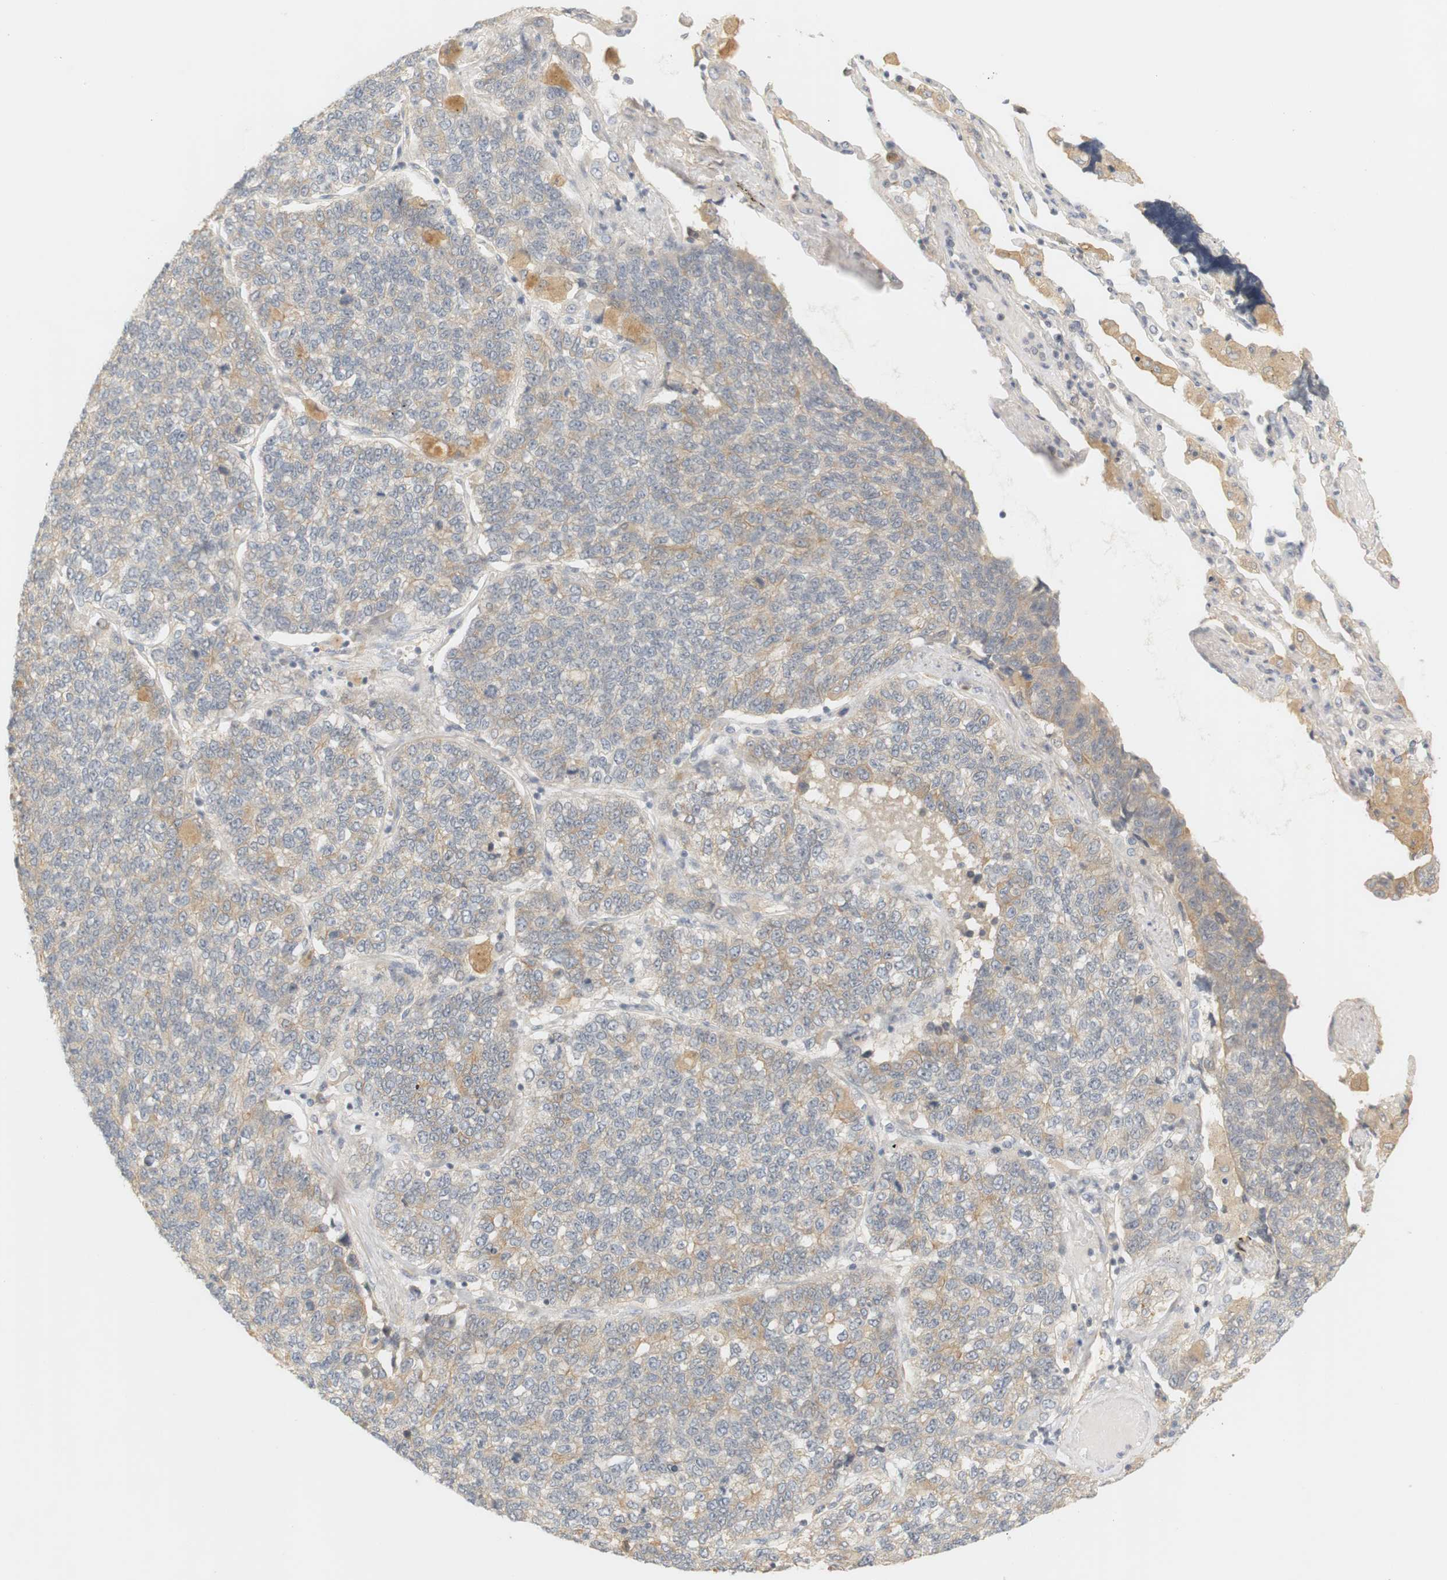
{"staining": {"intensity": "weak", "quantity": ">75%", "location": "cytoplasmic/membranous"}, "tissue": "lung cancer", "cell_type": "Tumor cells", "image_type": "cancer", "snomed": [{"axis": "morphology", "description": "Adenocarcinoma, NOS"}, {"axis": "topography", "description": "Lung"}], "caption": "Immunohistochemistry of human lung cancer demonstrates low levels of weak cytoplasmic/membranous staining in approximately >75% of tumor cells.", "gene": "RTN3", "patient": {"sex": "male", "age": 49}}